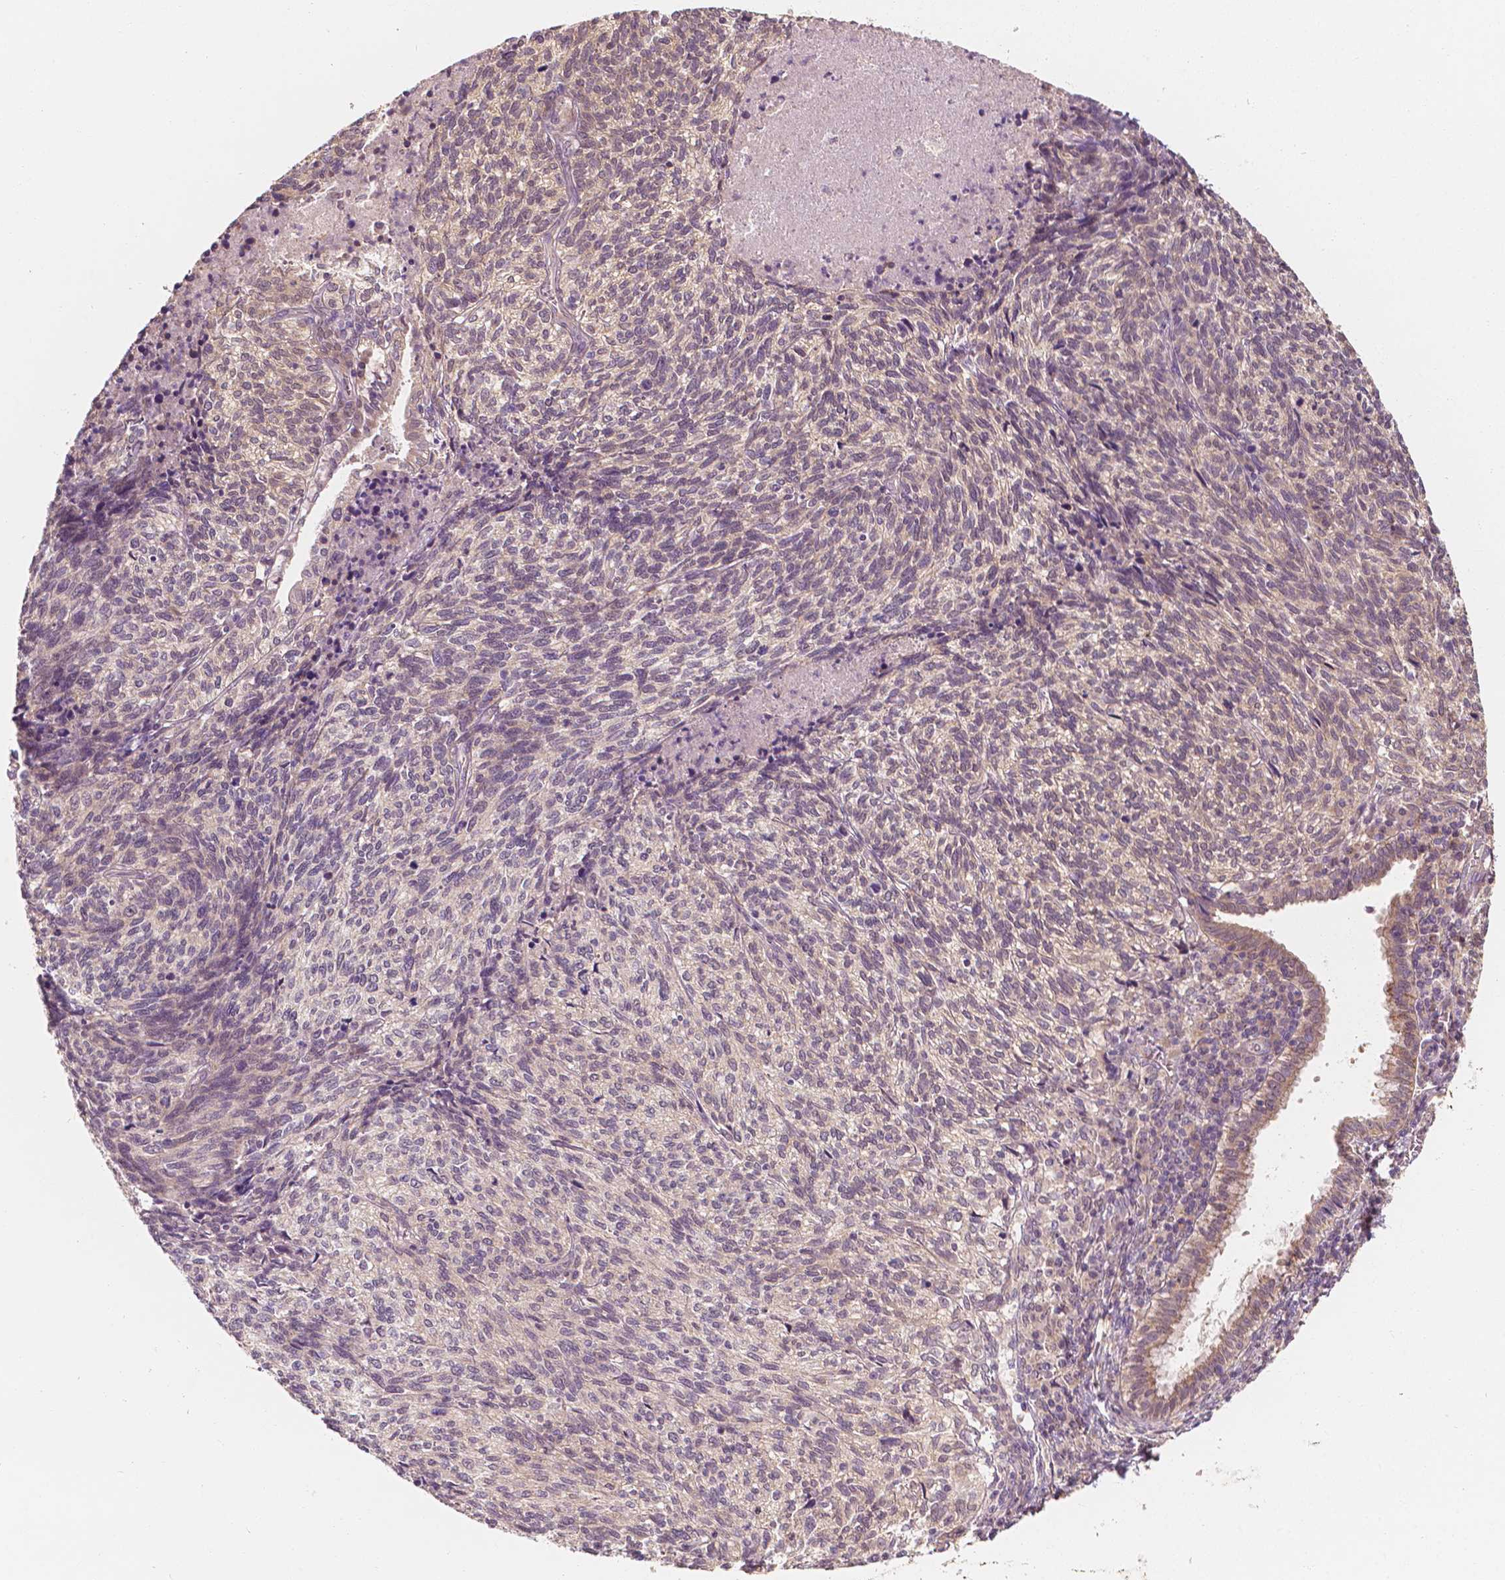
{"staining": {"intensity": "negative", "quantity": "none", "location": "none"}, "tissue": "cervical cancer", "cell_type": "Tumor cells", "image_type": "cancer", "snomed": [{"axis": "morphology", "description": "Squamous cell carcinoma, NOS"}, {"axis": "topography", "description": "Cervix"}], "caption": "The histopathology image reveals no staining of tumor cells in squamous cell carcinoma (cervical). (DAB immunohistochemistry with hematoxylin counter stain).", "gene": "SHPK", "patient": {"sex": "female", "age": 45}}